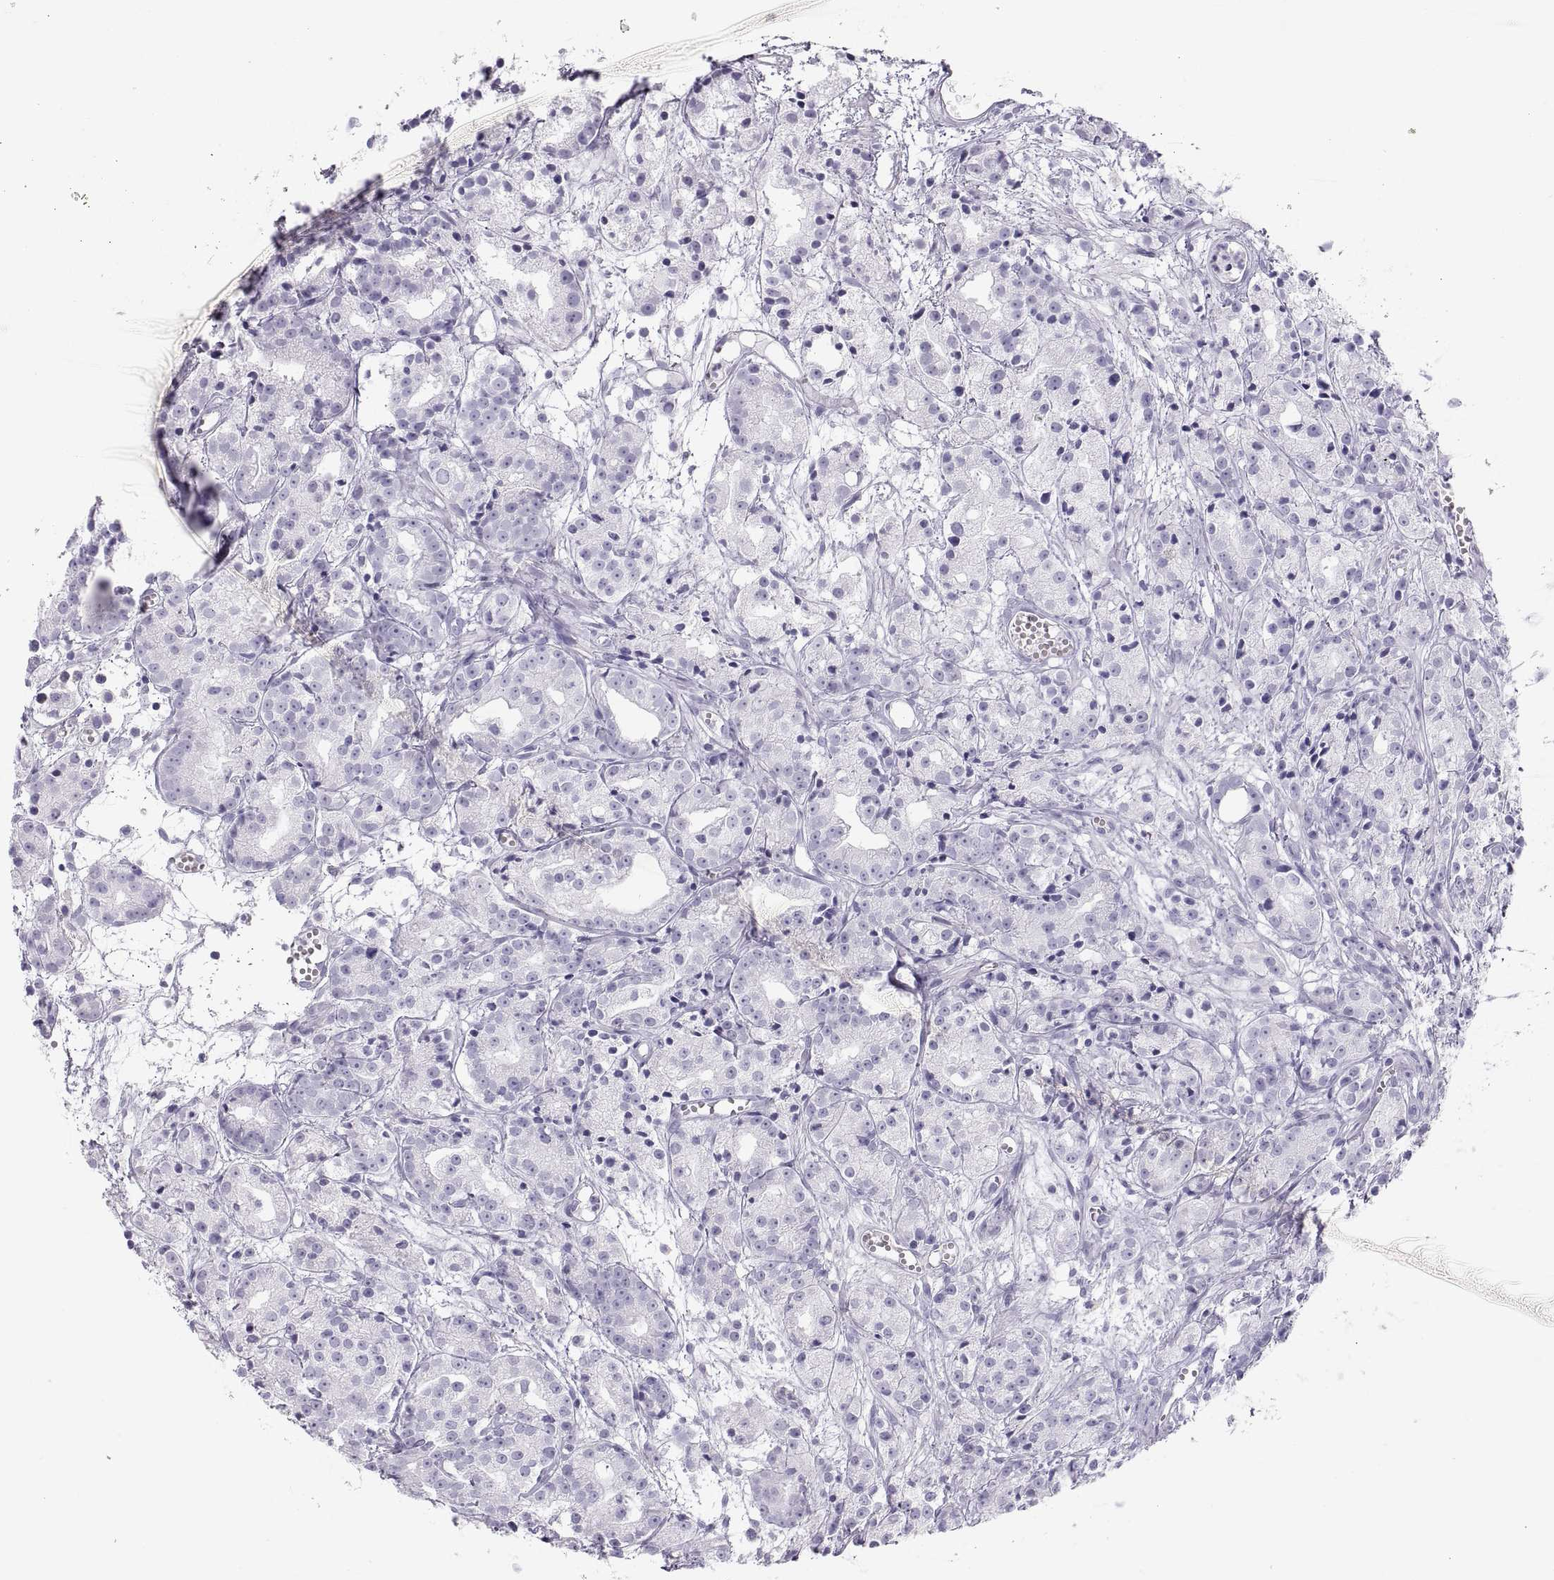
{"staining": {"intensity": "negative", "quantity": "none", "location": "none"}, "tissue": "prostate cancer", "cell_type": "Tumor cells", "image_type": "cancer", "snomed": [{"axis": "morphology", "description": "Adenocarcinoma, Medium grade"}, {"axis": "topography", "description": "Prostate"}], "caption": "High magnification brightfield microscopy of prostate cancer (medium-grade adenocarcinoma) stained with DAB (brown) and counterstained with hematoxylin (blue): tumor cells show no significant expression.", "gene": "SEMG1", "patient": {"sex": "male", "age": 74}}